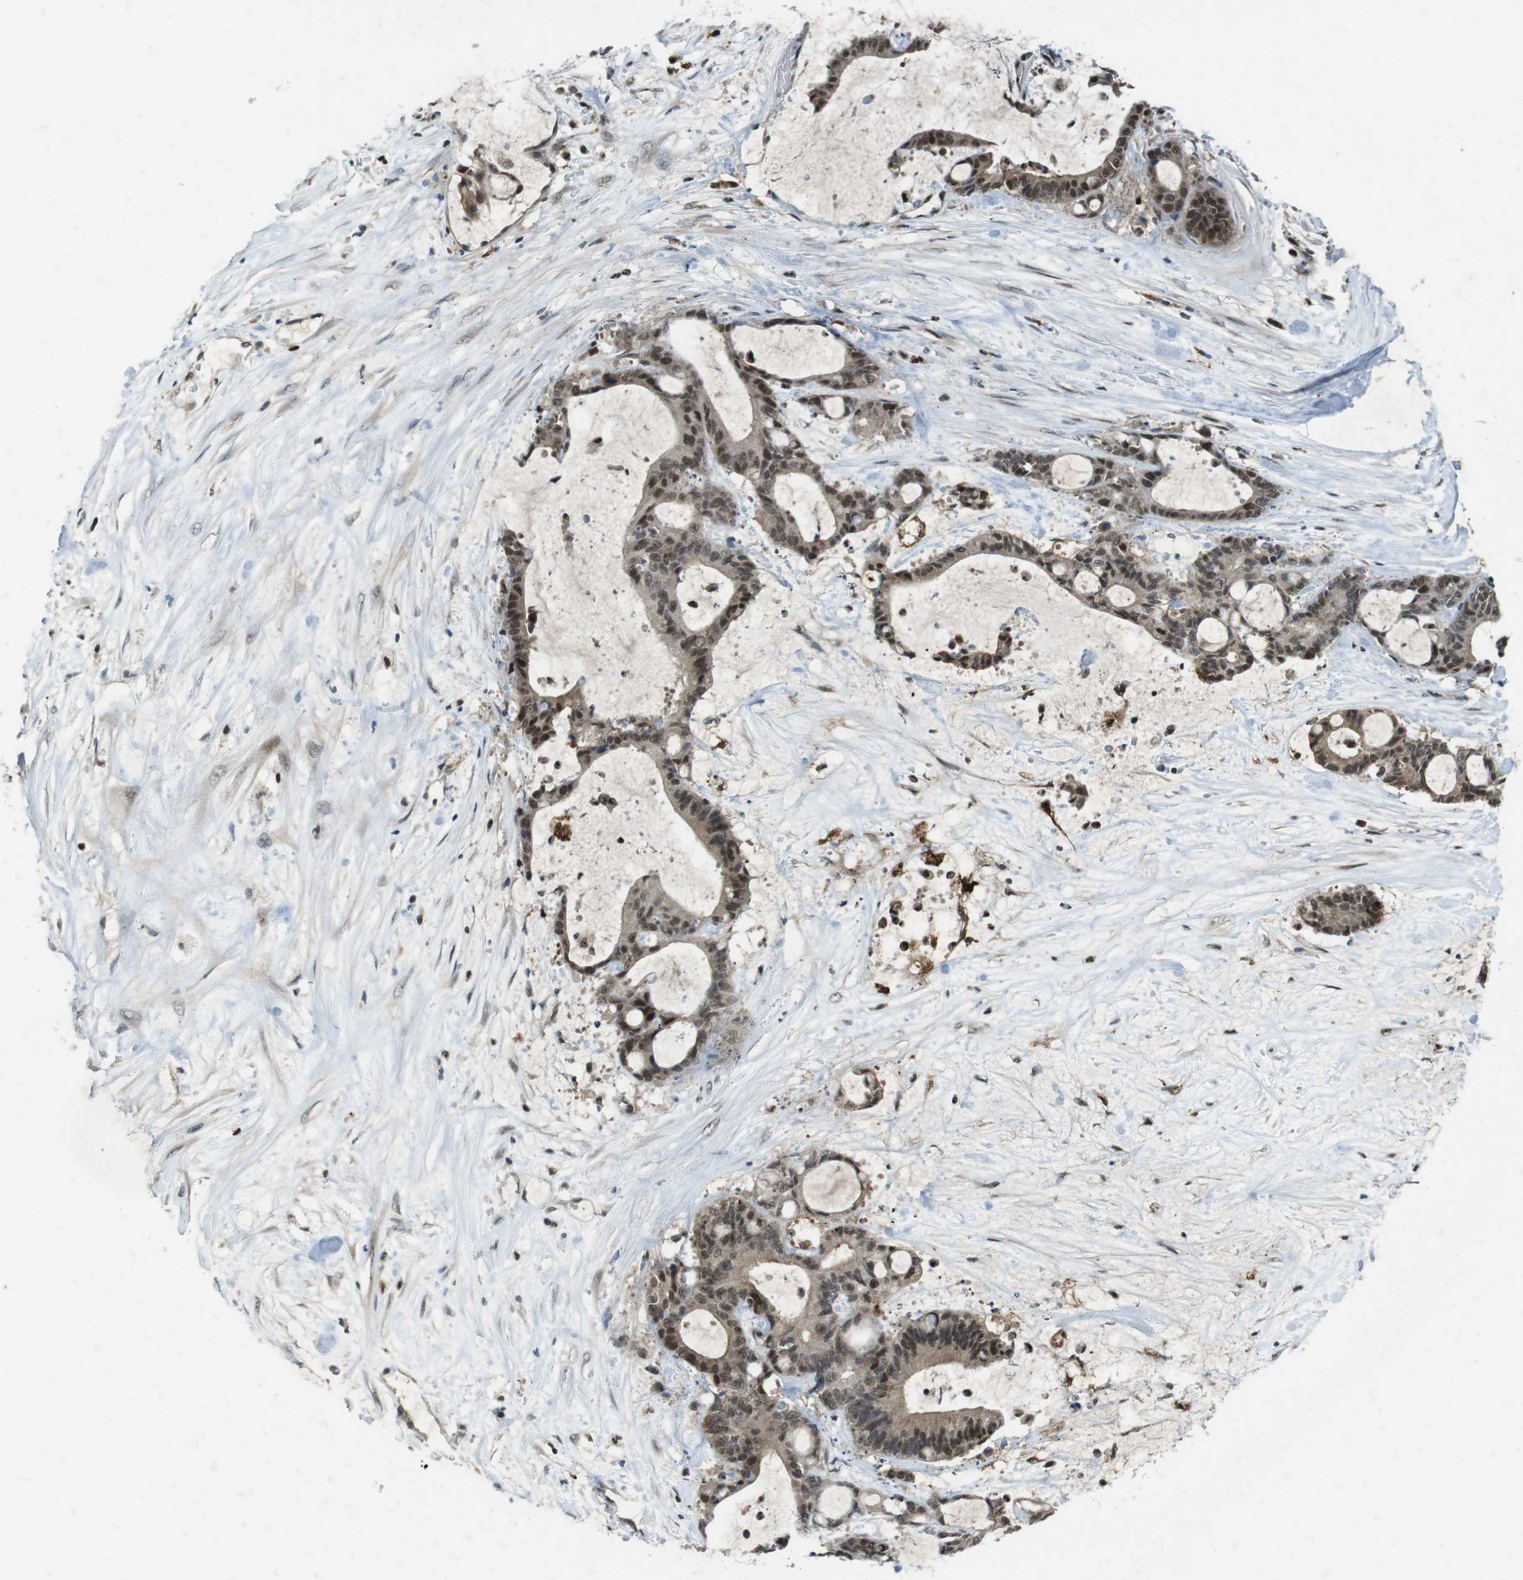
{"staining": {"intensity": "strong", "quantity": ">75%", "location": "cytoplasmic/membranous,nuclear"}, "tissue": "liver cancer", "cell_type": "Tumor cells", "image_type": "cancer", "snomed": [{"axis": "morphology", "description": "Cholangiocarcinoma"}, {"axis": "topography", "description": "Liver"}], "caption": "Immunohistochemistry (IHC) photomicrograph of neoplastic tissue: human liver cholangiocarcinoma stained using immunohistochemistry reveals high levels of strong protein expression localized specifically in the cytoplasmic/membranous and nuclear of tumor cells, appearing as a cytoplasmic/membranous and nuclear brown color.", "gene": "MAPKAPK5", "patient": {"sex": "female", "age": 73}}